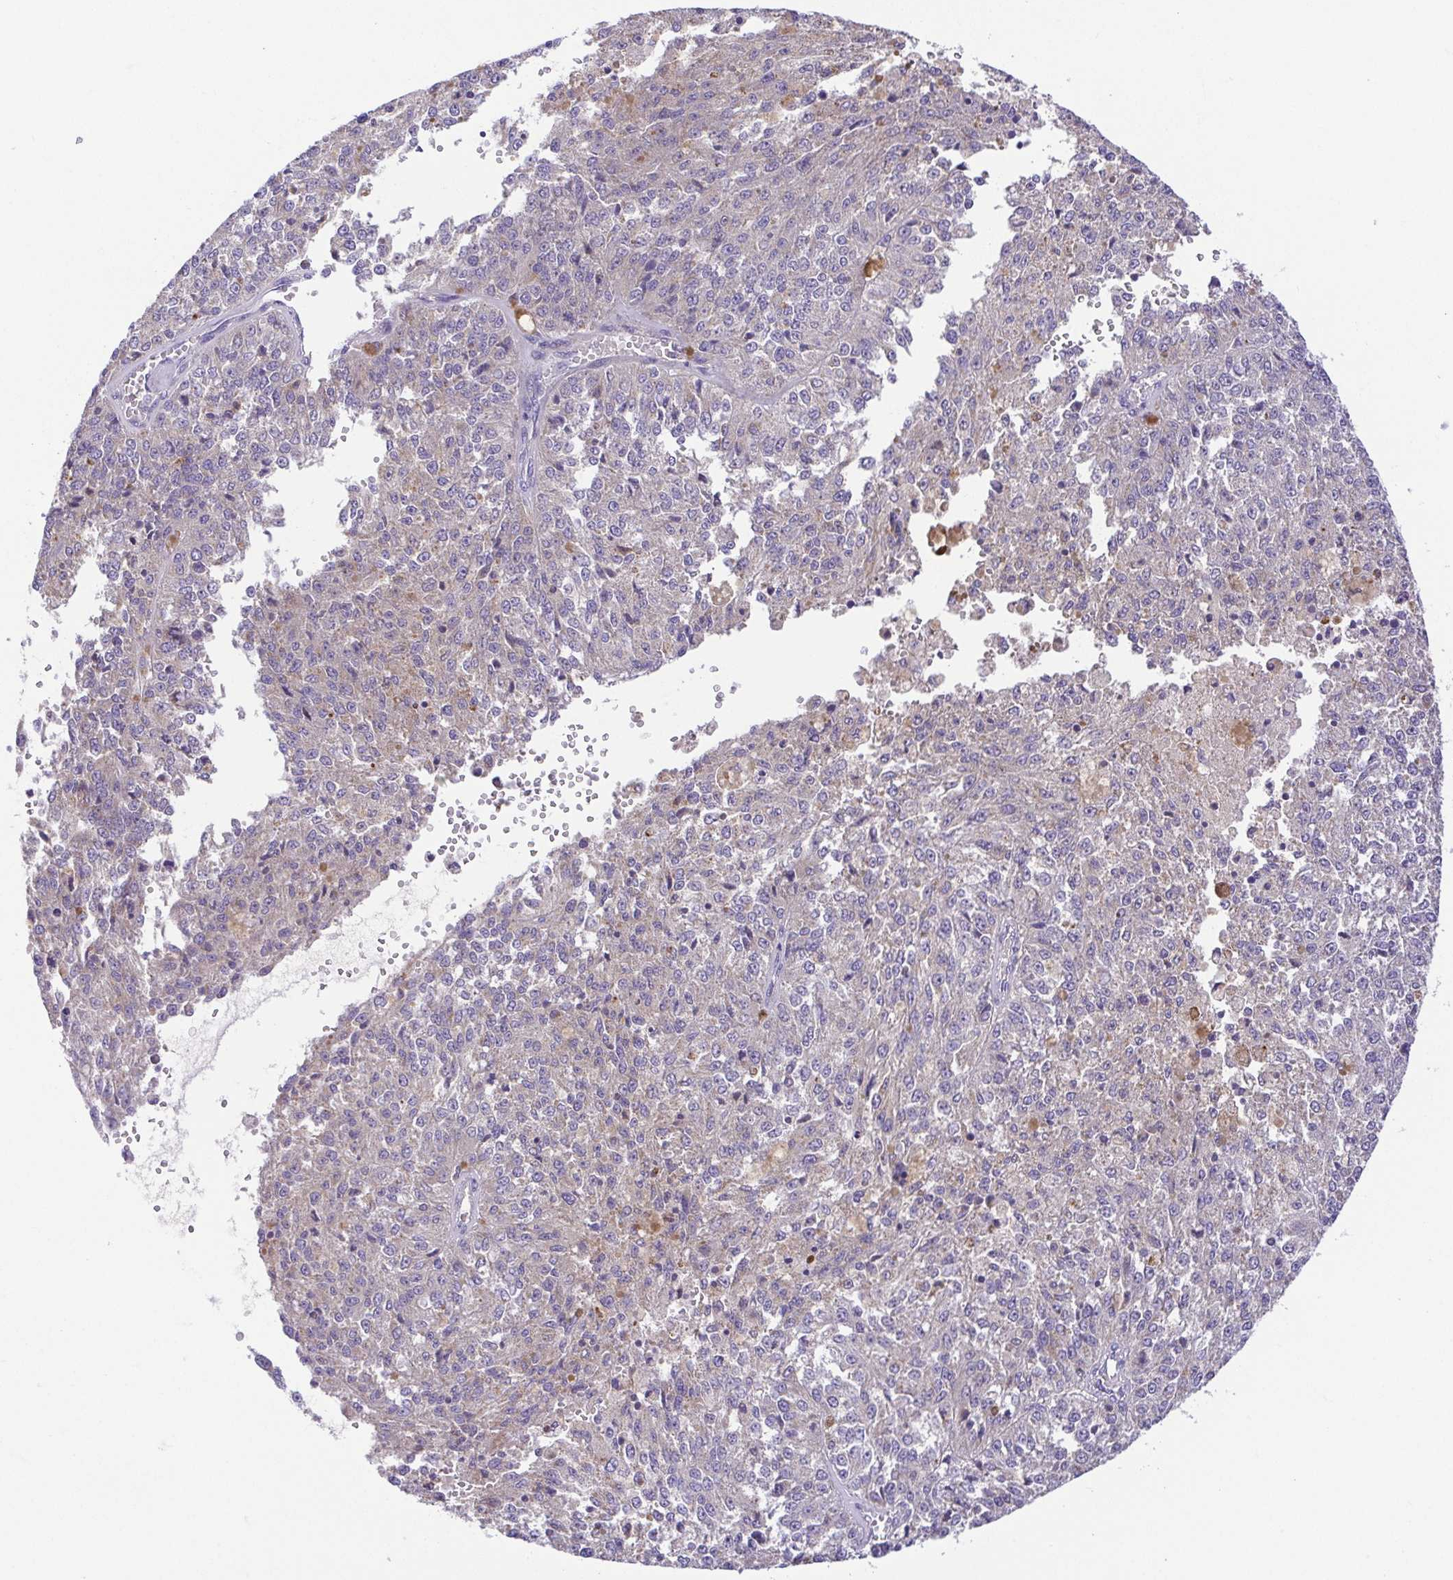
{"staining": {"intensity": "negative", "quantity": "none", "location": "none"}, "tissue": "melanoma", "cell_type": "Tumor cells", "image_type": "cancer", "snomed": [{"axis": "morphology", "description": "Malignant melanoma, Metastatic site"}, {"axis": "topography", "description": "Lymph node"}], "caption": "The histopathology image demonstrates no significant expression in tumor cells of melanoma.", "gene": "SLC13A1", "patient": {"sex": "female", "age": 64}}